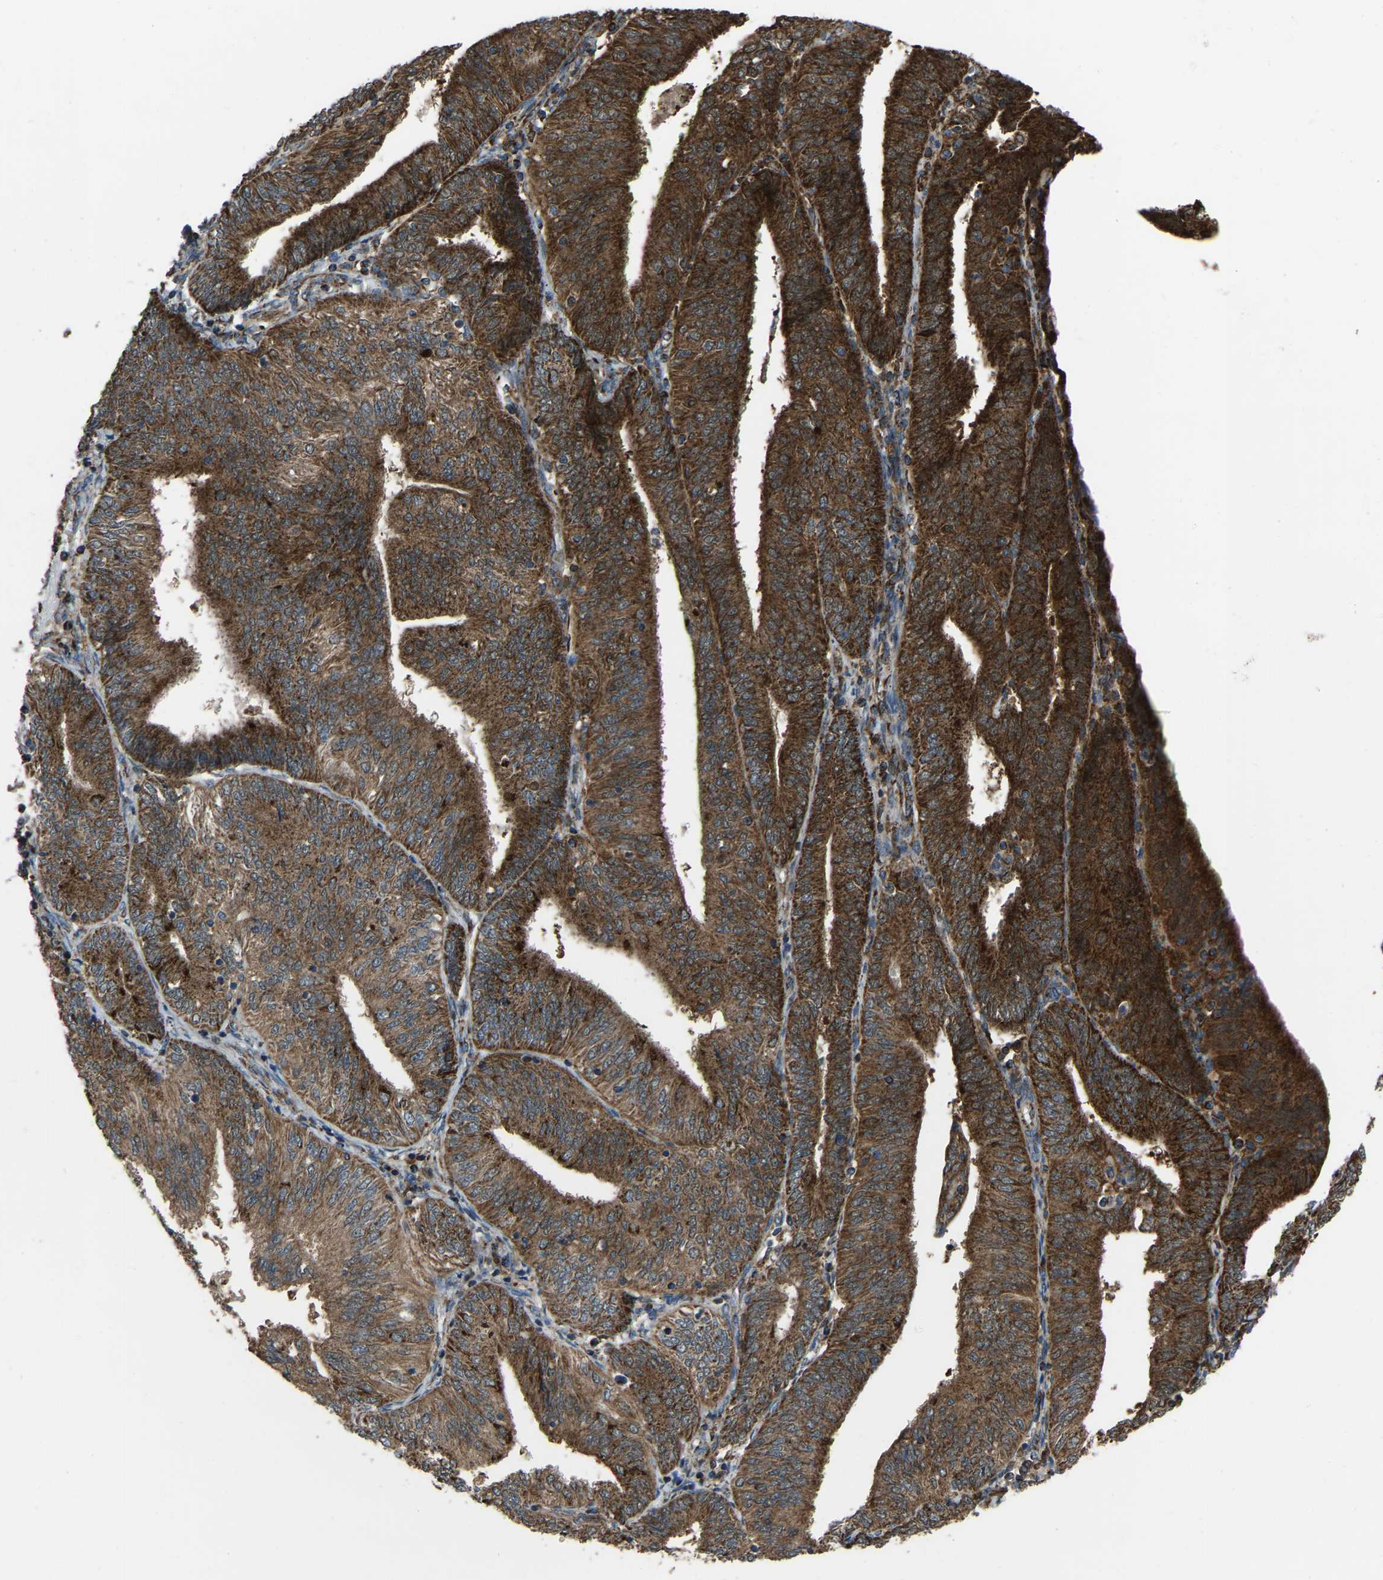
{"staining": {"intensity": "strong", "quantity": ">75%", "location": "cytoplasmic/membranous"}, "tissue": "endometrial cancer", "cell_type": "Tumor cells", "image_type": "cancer", "snomed": [{"axis": "morphology", "description": "Adenocarcinoma, NOS"}, {"axis": "topography", "description": "Endometrium"}], "caption": "Immunohistochemical staining of endometrial cancer (adenocarcinoma) demonstrates strong cytoplasmic/membranous protein staining in about >75% of tumor cells. (DAB IHC, brown staining for protein, blue staining for nuclei).", "gene": "AKR1A1", "patient": {"sex": "female", "age": 58}}